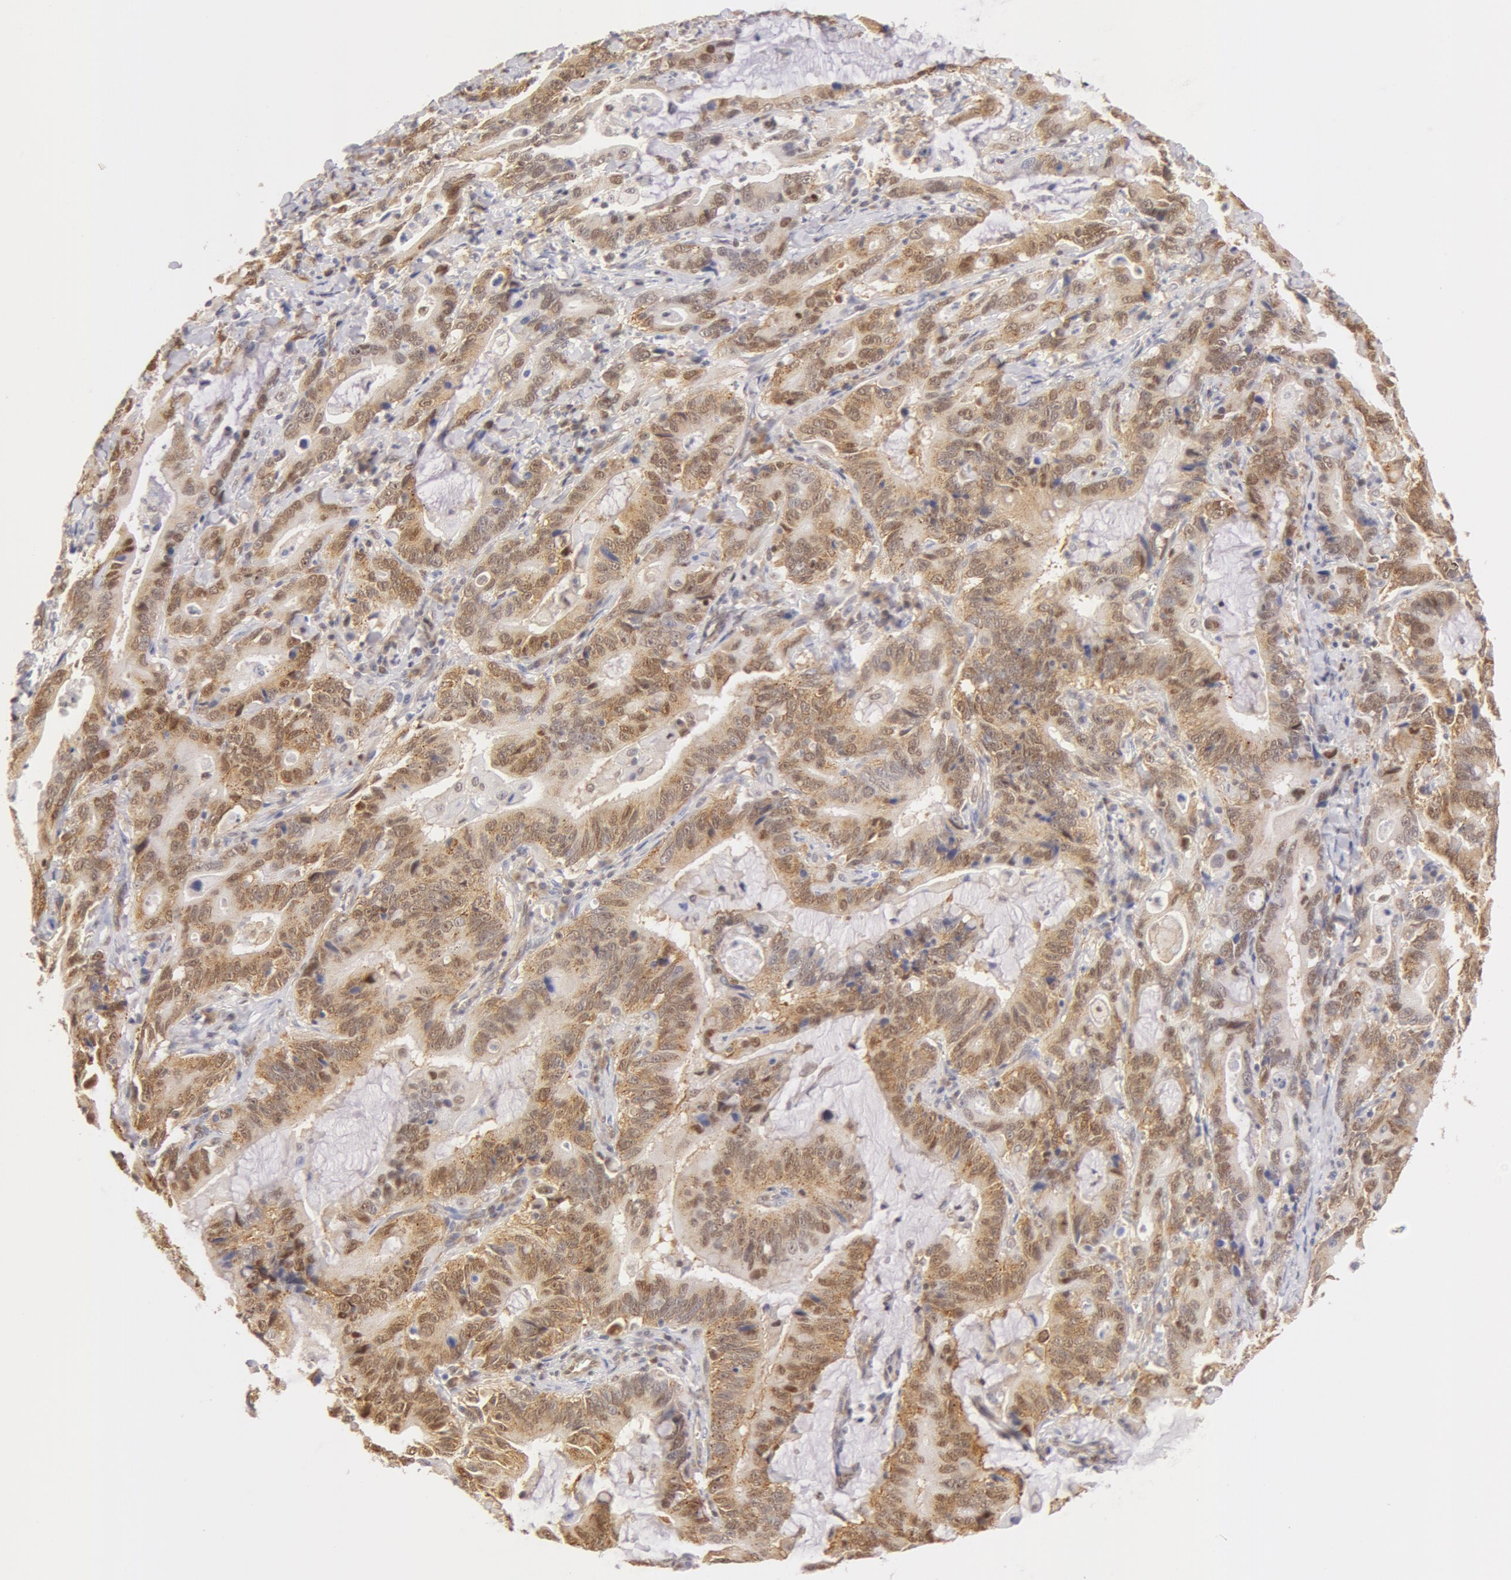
{"staining": {"intensity": "weak", "quantity": ">75%", "location": "cytoplasmic/membranous"}, "tissue": "stomach cancer", "cell_type": "Tumor cells", "image_type": "cancer", "snomed": [{"axis": "morphology", "description": "Adenocarcinoma, NOS"}, {"axis": "topography", "description": "Stomach, upper"}], "caption": "This is a histology image of immunohistochemistry staining of stomach cancer (adenocarcinoma), which shows weak expression in the cytoplasmic/membranous of tumor cells.", "gene": "DDX3Y", "patient": {"sex": "male", "age": 63}}